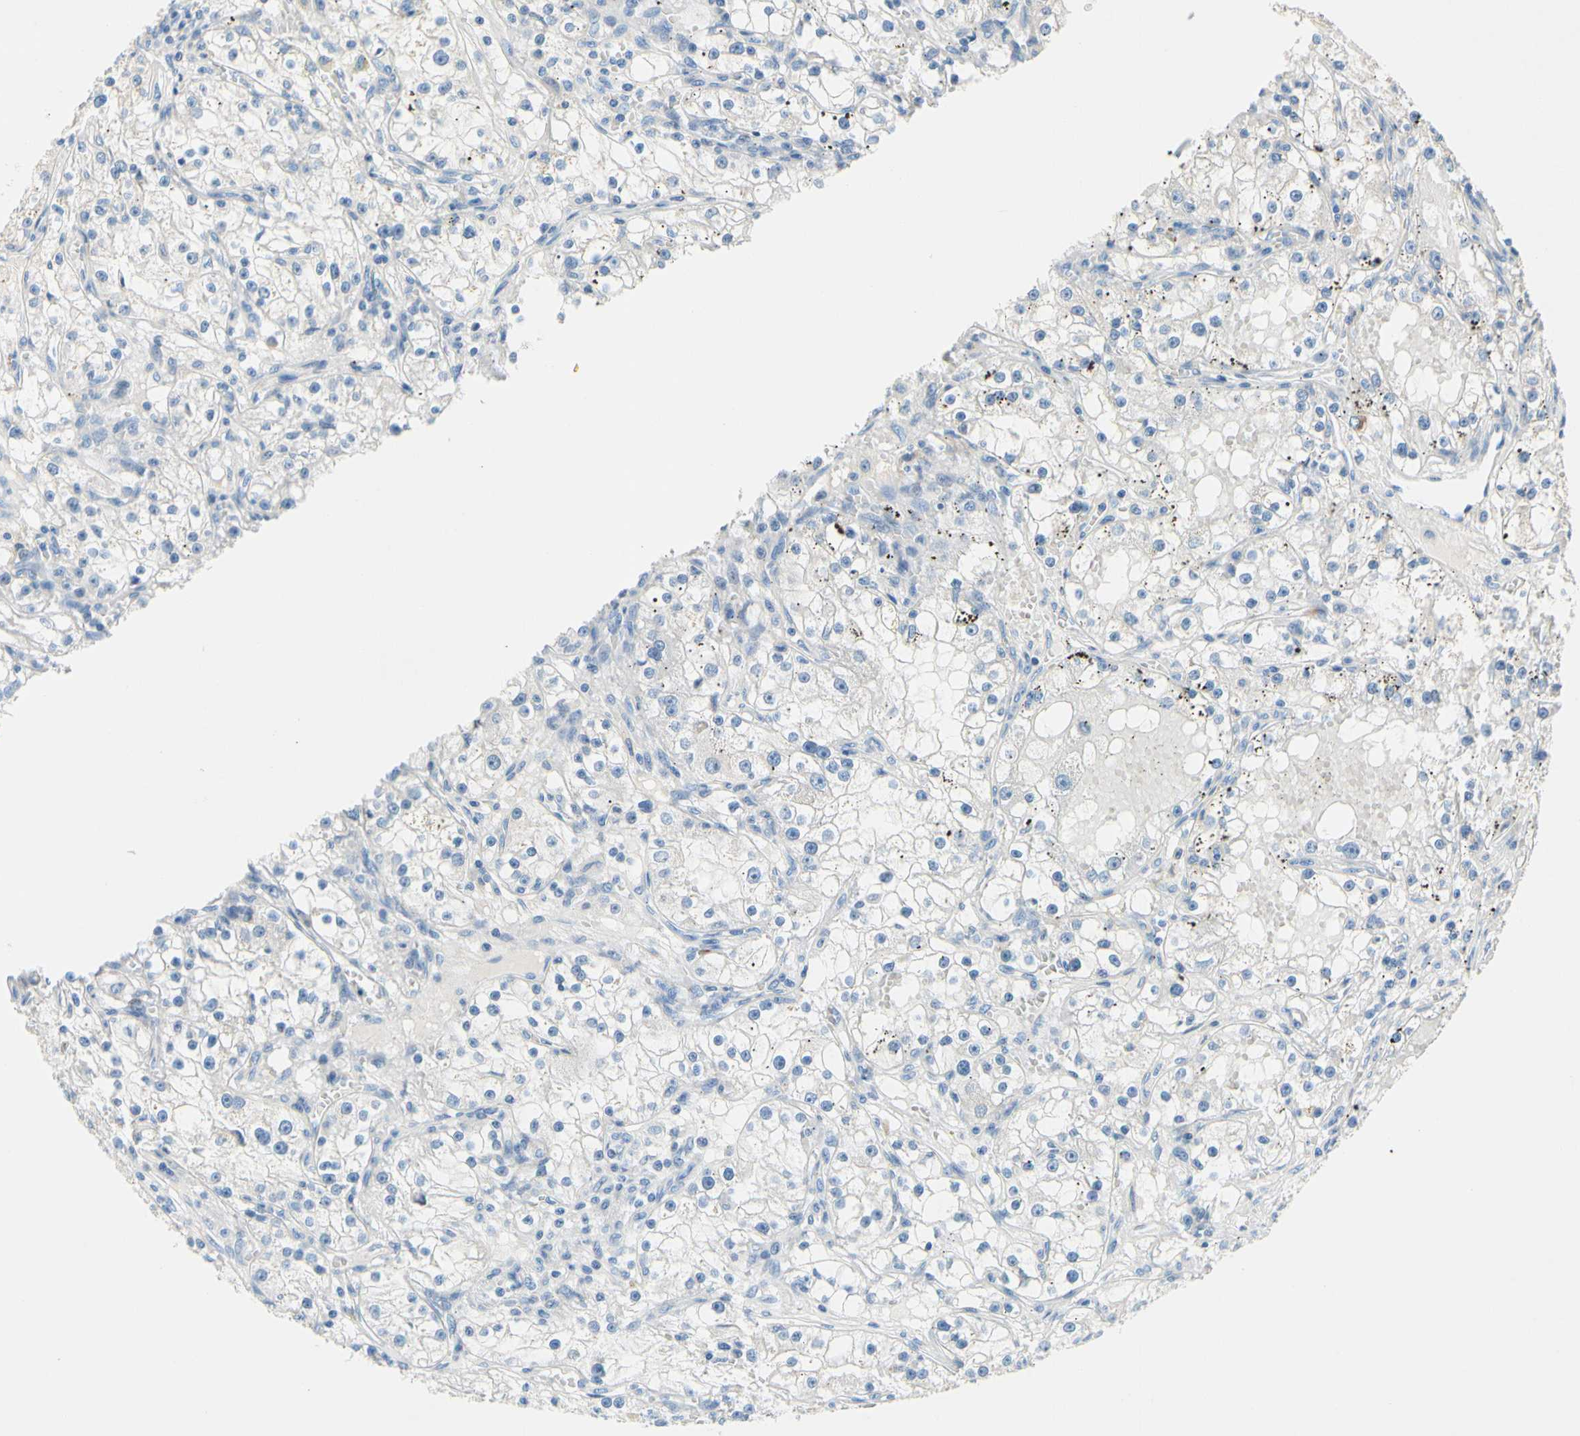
{"staining": {"intensity": "negative", "quantity": "none", "location": "none"}, "tissue": "renal cancer", "cell_type": "Tumor cells", "image_type": "cancer", "snomed": [{"axis": "morphology", "description": "Adenocarcinoma, NOS"}, {"axis": "topography", "description": "Kidney"}], "caption": "Tumor cells show no significant expression in renal adenocarcinoma. (Stains: DAB (3,3'-diaminobenzidine) immunohistochemistry (IHC) with hematoxylin counter stain, Microscopy: brightfield microscopy at high magnification).", "gene": "CKAP2", "patient": {"sex": "male", "age": 56}}